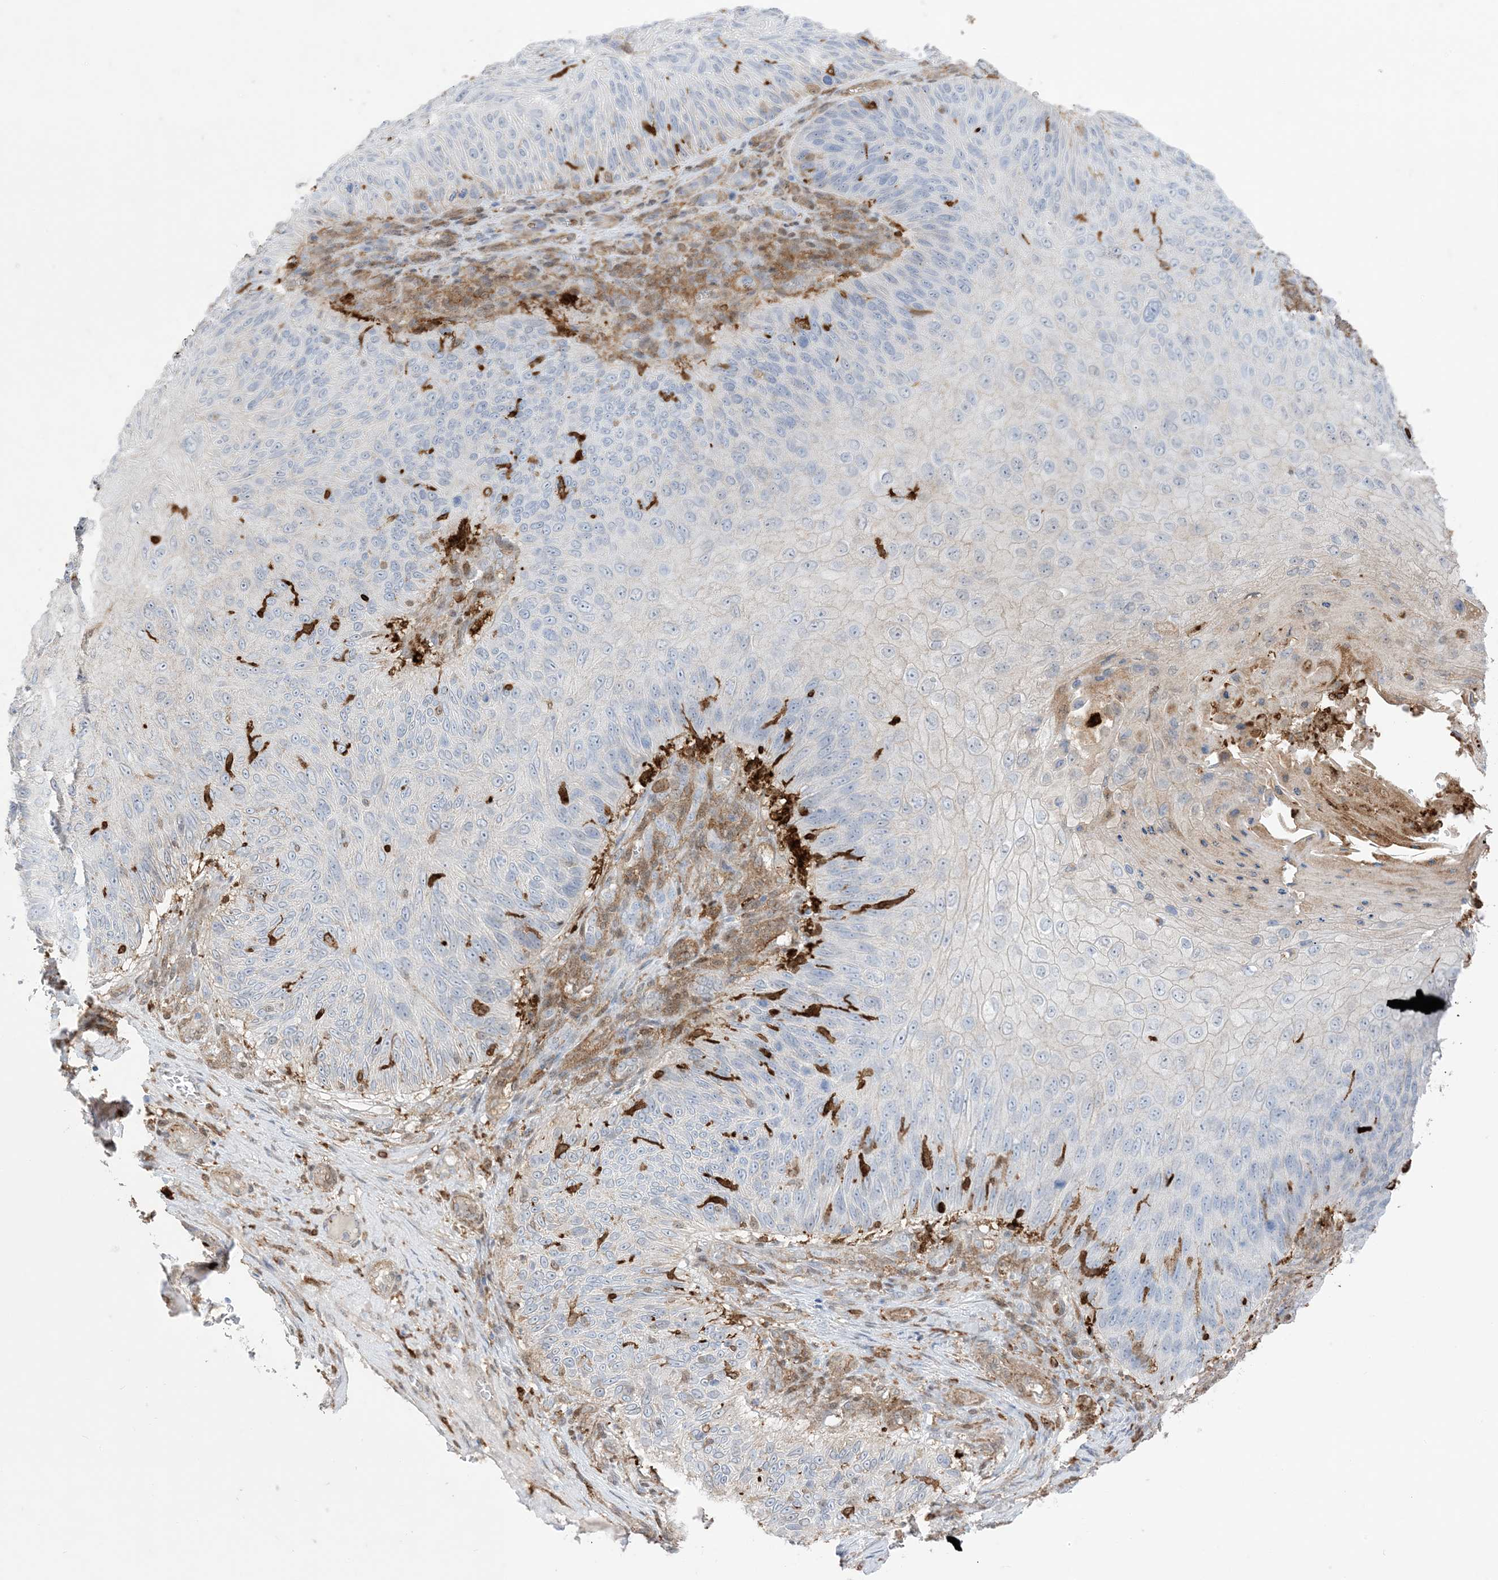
{"staining": {"intensity": "negative", "quantity": "none", "location": "none"}, "tissue": "skin cancer", "cell_type": "Tumor cells", "image_type": "cancer", "snomed": [{"axis": "morphology", "description": "Squamous cell carcinoma, NOS"}, {"axis": "topography", "description": "Skin"}], "caption": "Tumor cells show no significant protein expression in skin cancer. Nuclei are stained in blue.", "gene": "GSN", "patient": {"sex": "female", "age": 88}}